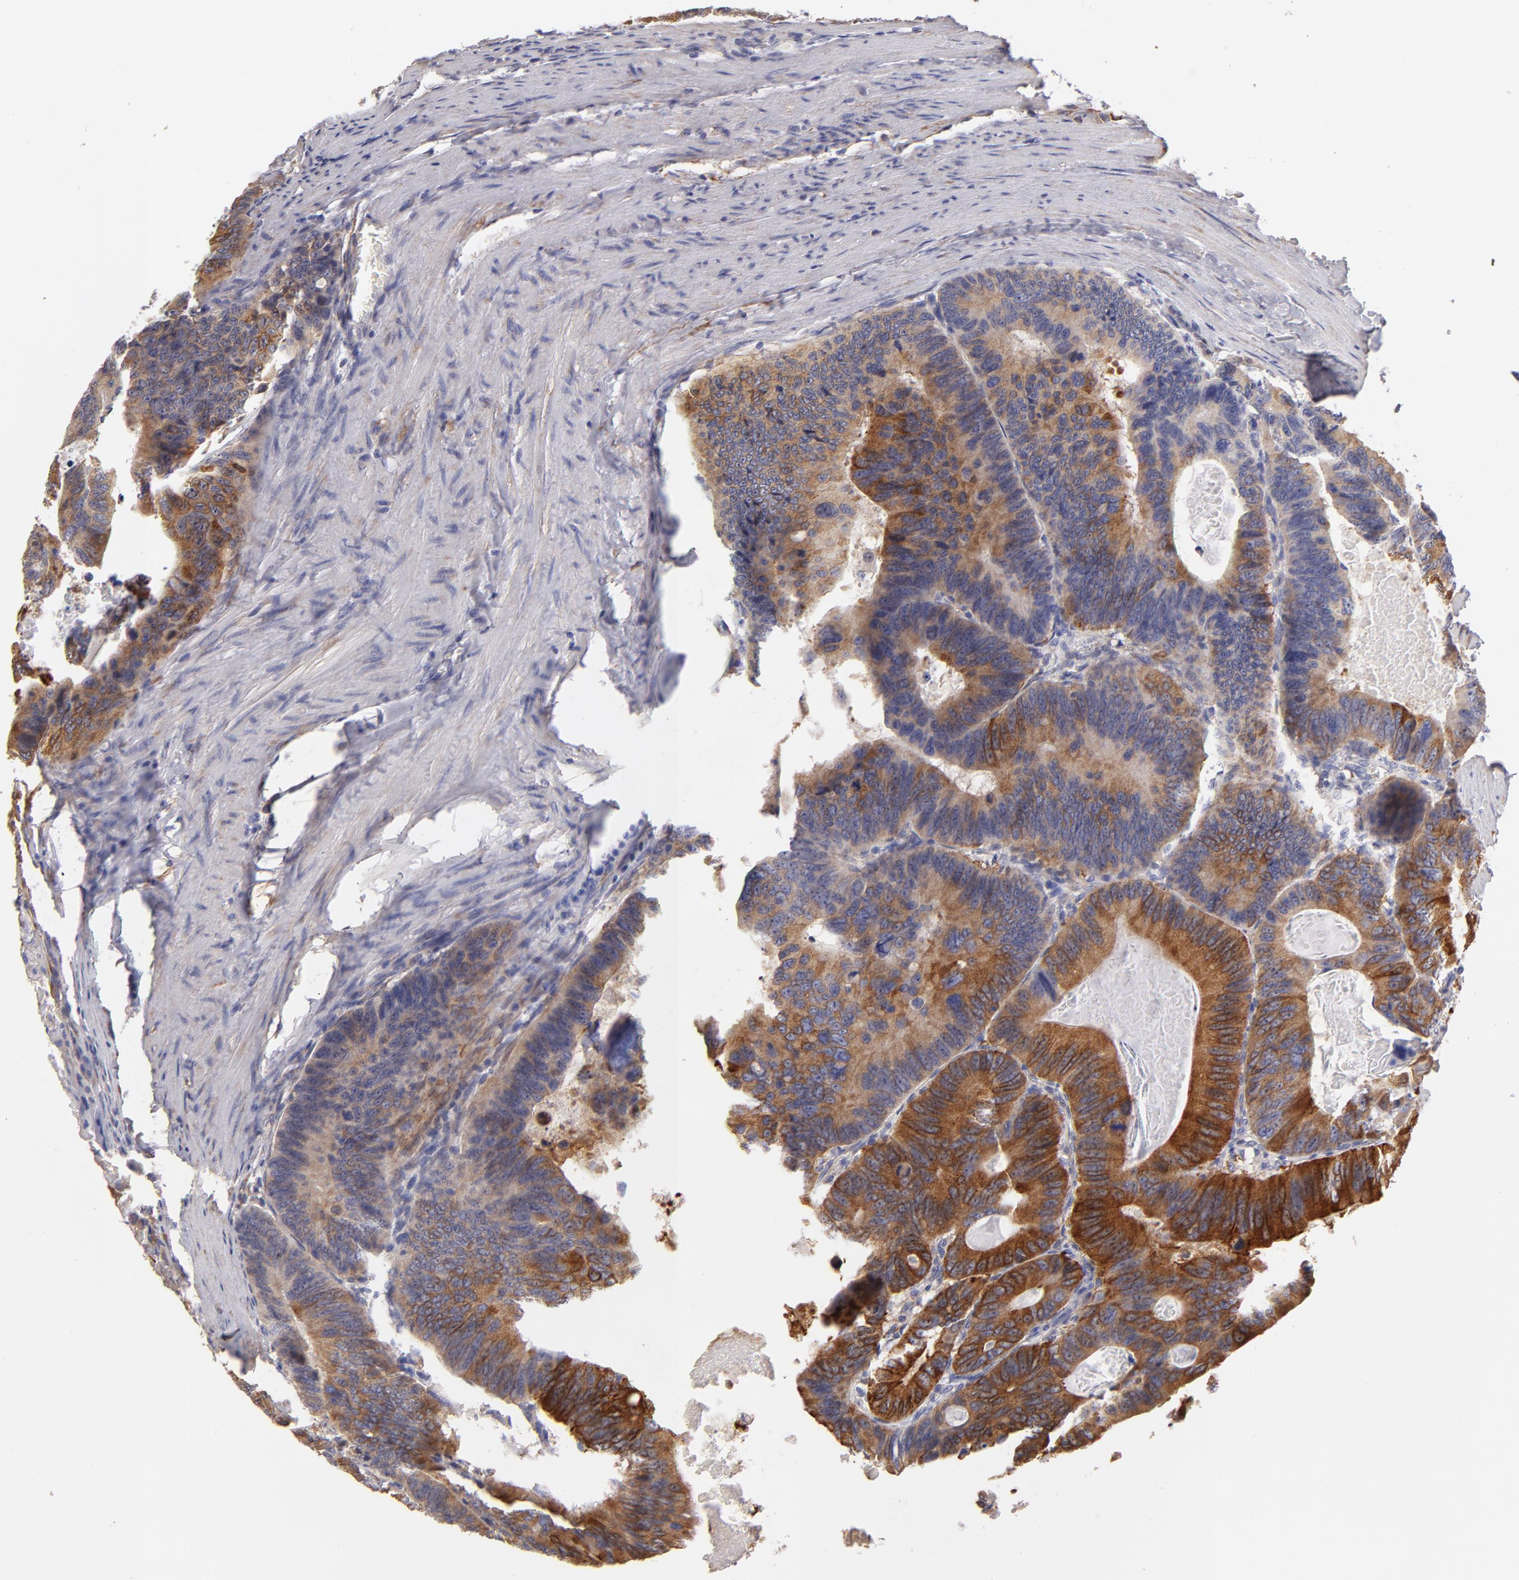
{"staining": {"intensity": "moderate", "quantity": ">75%", "location": "cytoplasmic/membranous"}, "tissue": "colorectal cancer", "cell_type": "Tumor cells", "image_type": "cancer", "snomed": [{"axis": "morphology", "description": "Adenocarcinoma, NOS"}, {"axis": "topography", "description": "Colon"}], "caption": "An immunohistochemistry micrograph of neoplastic tissue is shown. Protein staining in brown shows moderate cytoplasmic/membranous positivity in colorectal cancer (adenocarcinoma) within tumor cells.", "gene": "ENTPD5", "patient": {"sex": "female", "age": 55}}